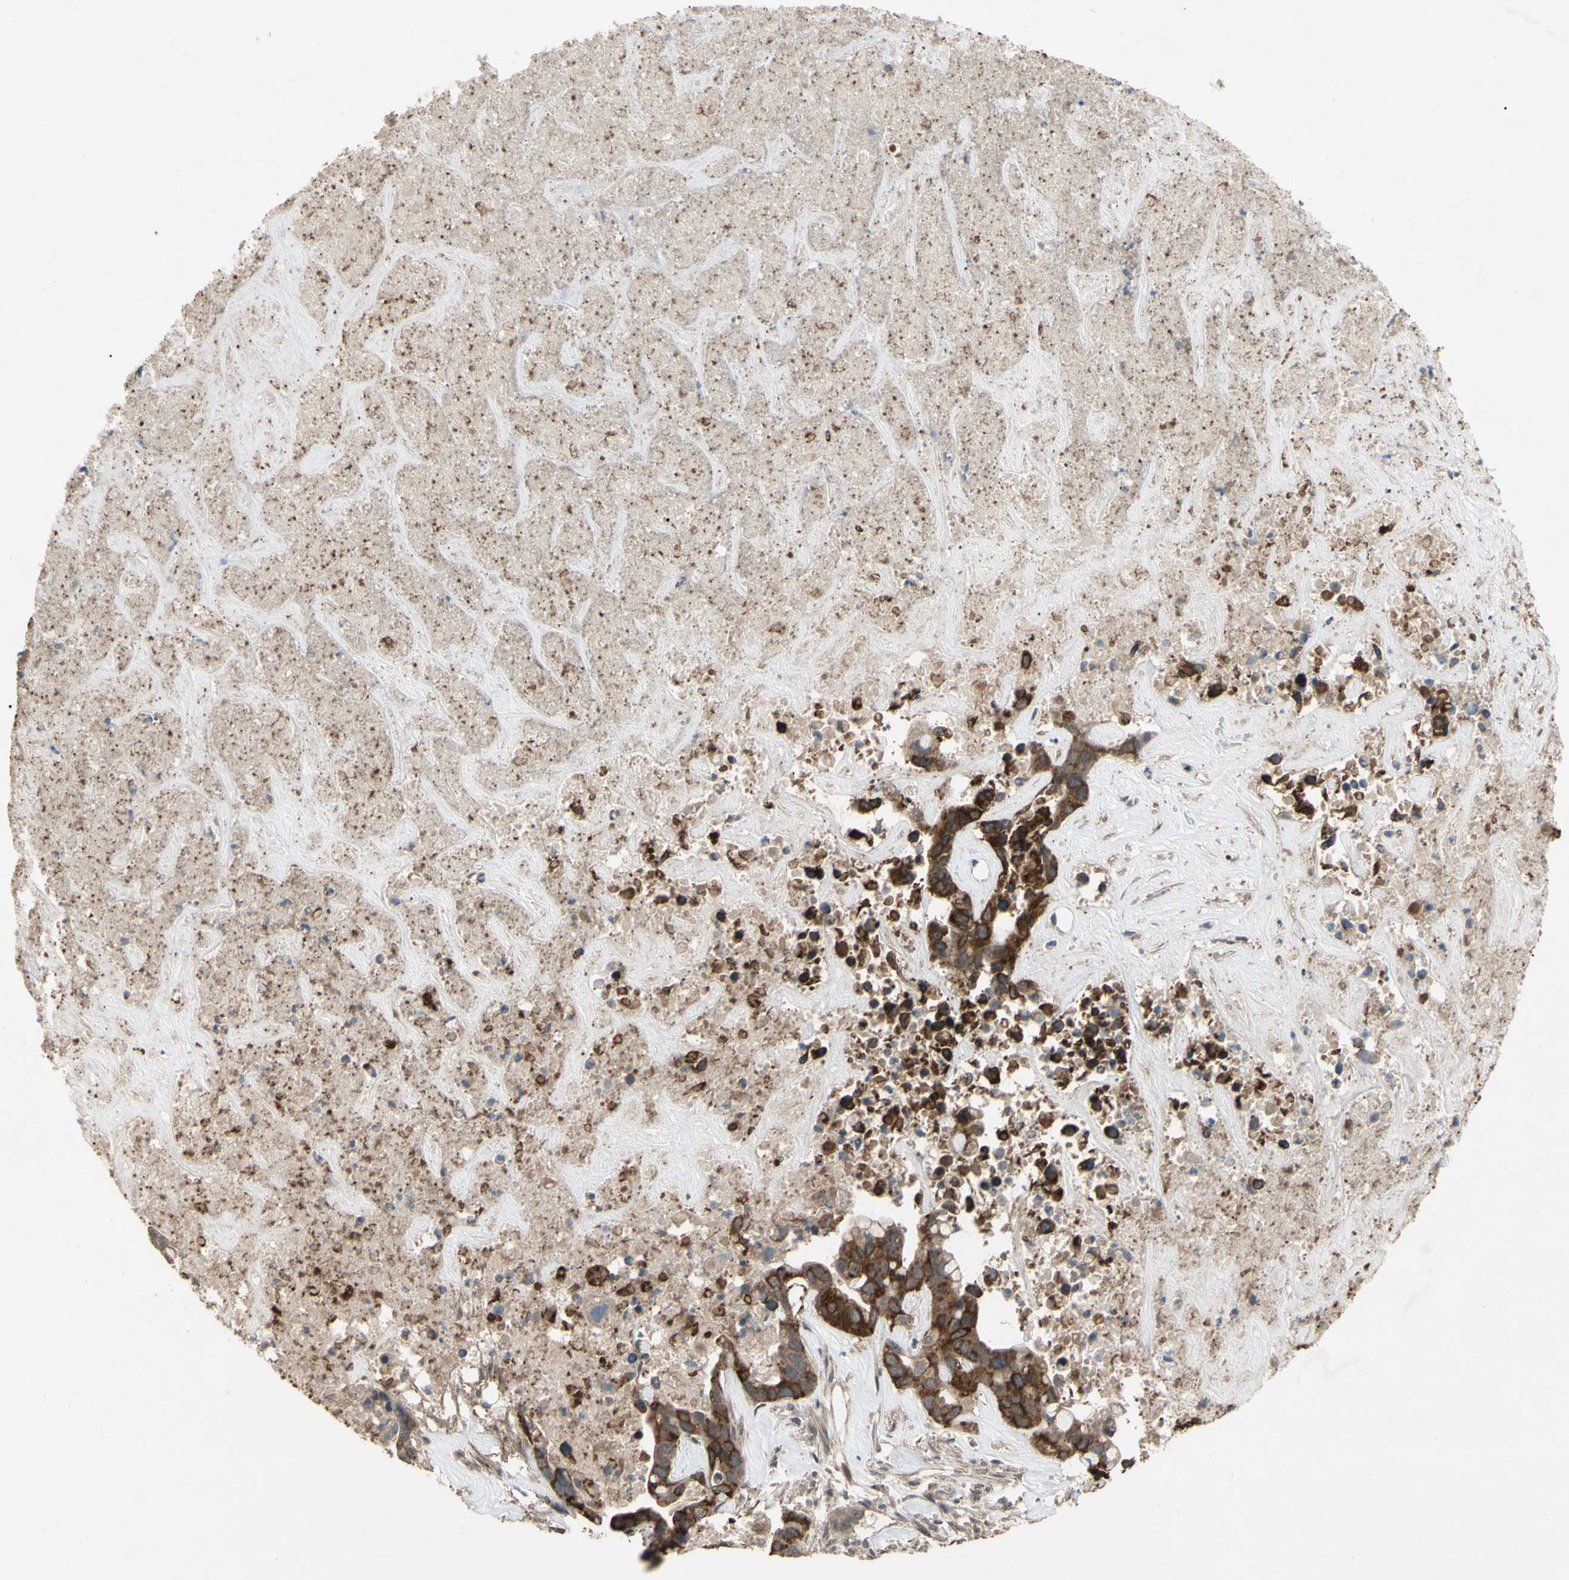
{"staining": {"intensity": "strong", "quantity": ">75%", "location": "cytoplasmic/membranous"}, "tissue": "liver cancer", "cell_type": "Tumor cells", "image_type": "cancer", "snomed": [{"axis": "morphology", "description": "Cholangiocarcinoma"}, {"axis": "topography", "description": "Liver"}], "caption": "High-magnification brightfield microscopy of liver cholangiocarcinoma stained with DAB (brown) and counterstained with hematoxylin (blue). tumor cells exhibit strong cytoplasmic/membranous staining is appreciated in about>75% of cells. (DAB (3,3'-diaminobenzidine) IHC with brightfield microscopy, high magnification).", "gene": "CD164", "patient": {"sex": "female", "age": 65}}